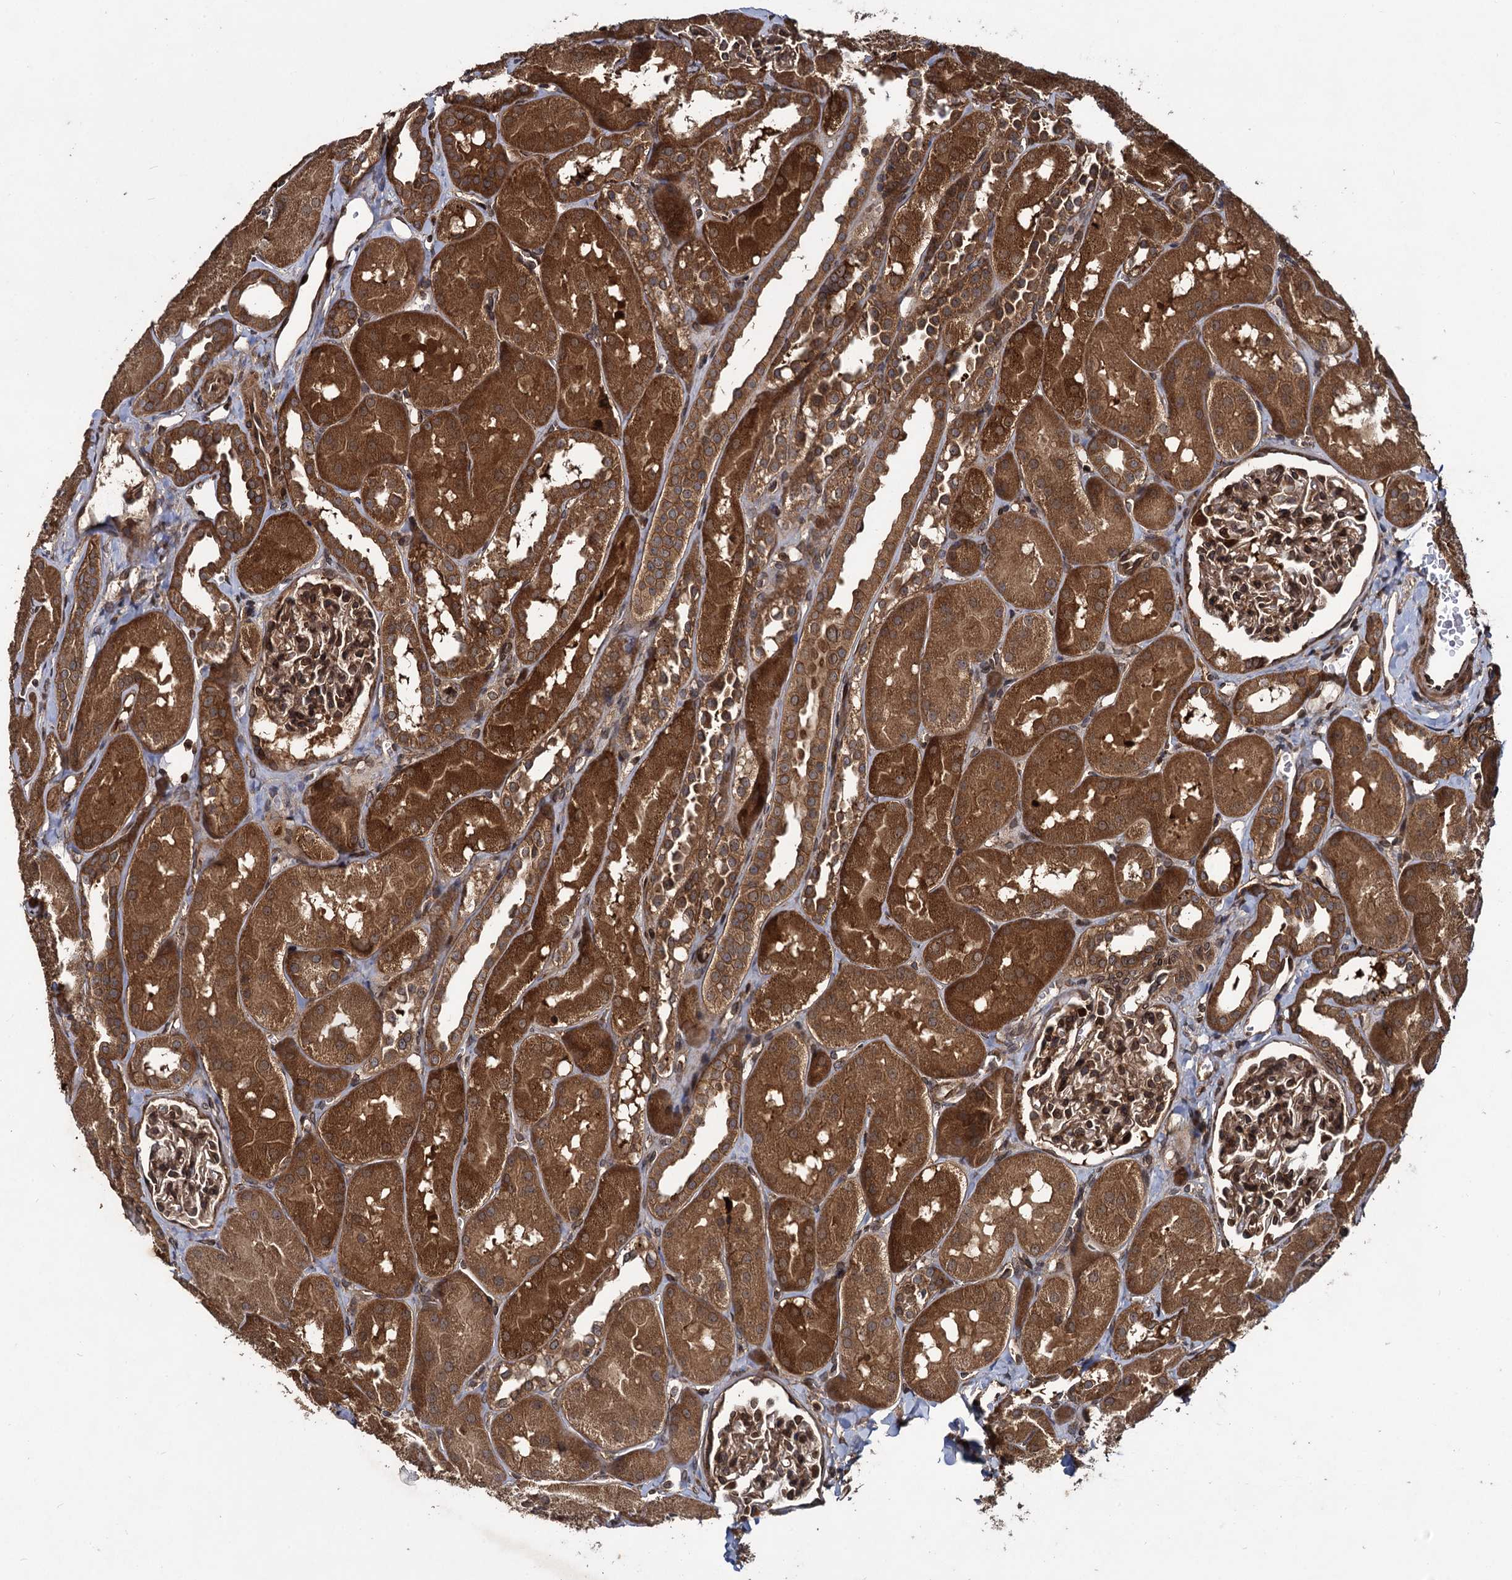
{"staining": {"intensity": "strong", "quantity": ">75%", "location": "cytoplasmic/membranous"}, "tissue": "kidney", "cell_type": "Cells in glomeruli", "image_type": "normal", "snomed": [{"axis": "morphology", "description": "Normal tissue, NOS"}, {"axis": "topography", "description": "Kidney"}, {"axis": "topography", "description": "Urinary bladder"}], "caption": "Normal kidney displays strong cytoplasmic/membranous expression in approximately >75% of cells in glomeruli The staining was performed using DAB to visualize the protein expression in brown, while the nuclei were stained in blue with hematoxylin (Magnification: 20x)..", "gene": "DCP1B", "patient": {"sex": "male", "age": 16}}